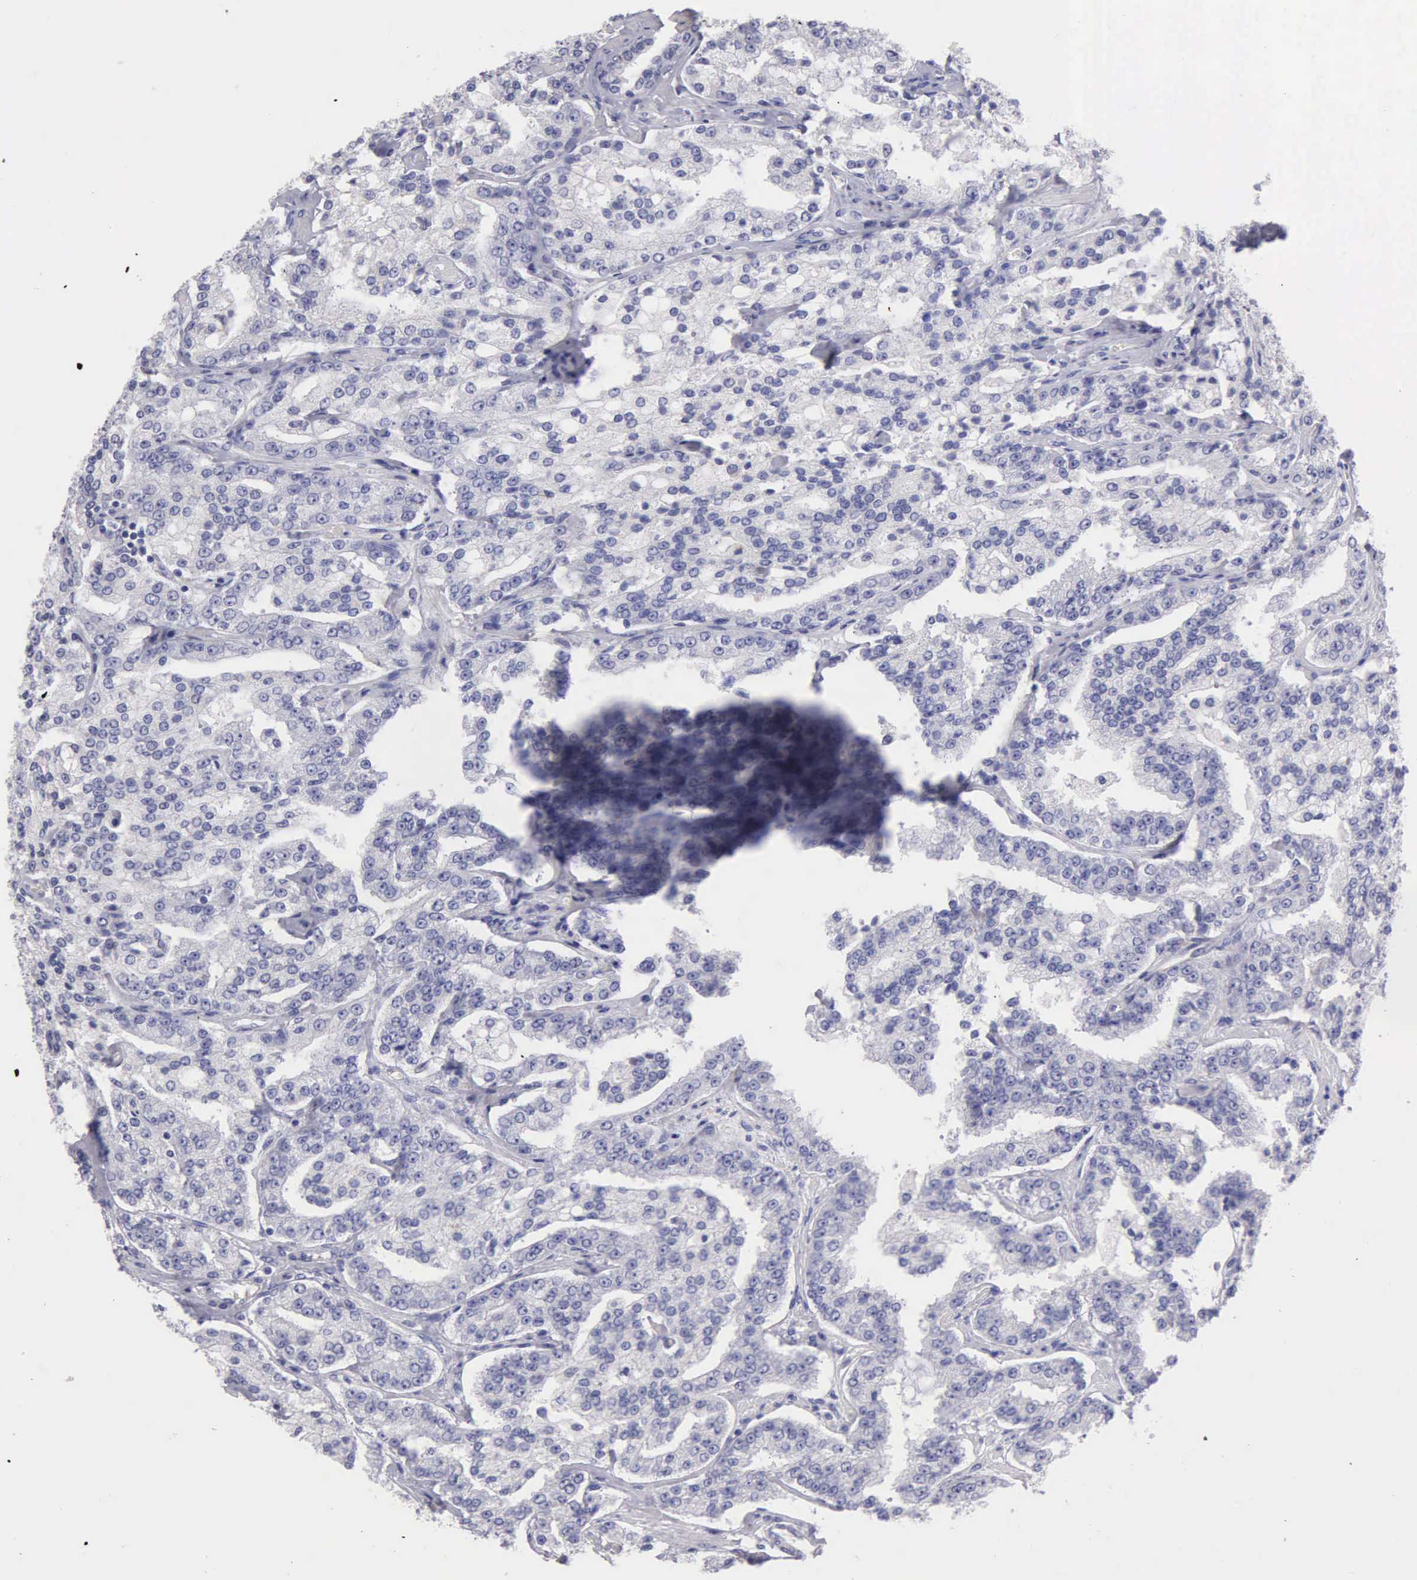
{"staining": {"intensity": "negative", "quantity": "none", "location": "none"}, "tissue": "prostate cancer", "cell_type": "Tumor cells", "image_type": "cancer", "snomed": [{"axis": "morphology", "description": "Adenocarcinoma, Medium grade"}, {"axis": "topography", "description": "Prostate"}], "caption": "Histopathology image shows no protein expression in tumor cells of prostate adenocarcinoma (medium-grade) tissue. (DAB immunohistochemistry, high magnification).", "gene": "APP", "patient": {"sex": "male", "age": 72}}